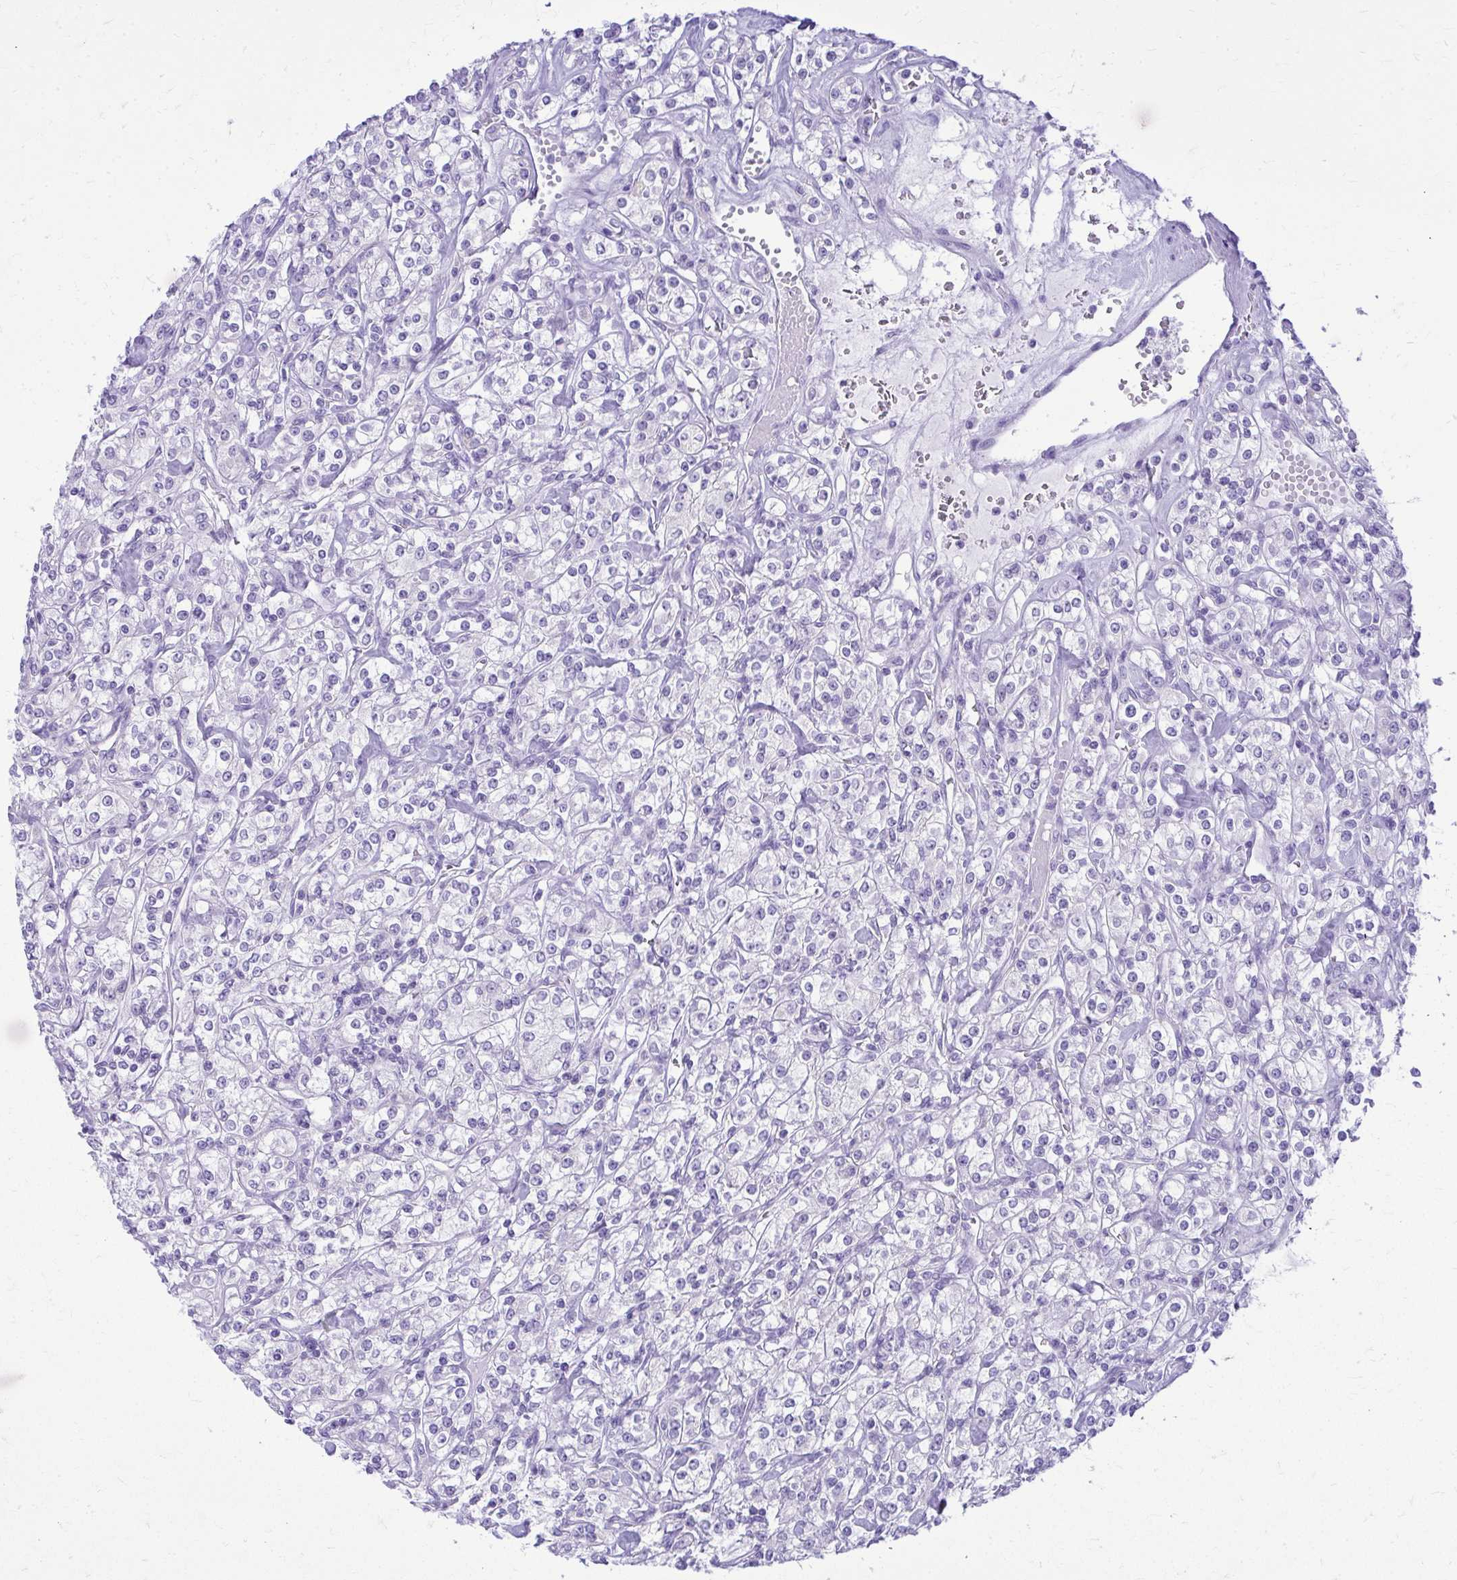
{"staining": {"intensity": "negative", "quantity": "none", "location": "none"}, "tissue": "renal cancer", "cell_type": "Tumor cells", "image_type": "cancer", "snomed": [{"axis": "morphology", "description": "Adenocarcinoma, NOS"}, {"axis": "topography", "description": "Kidney"}], "caption": "This is an IHC micrograph of adenocarcinoma (renal). There is no positivity in tumor cells.", "gene": "RALYL", "patient": {"sex": "male", "age": 77}}